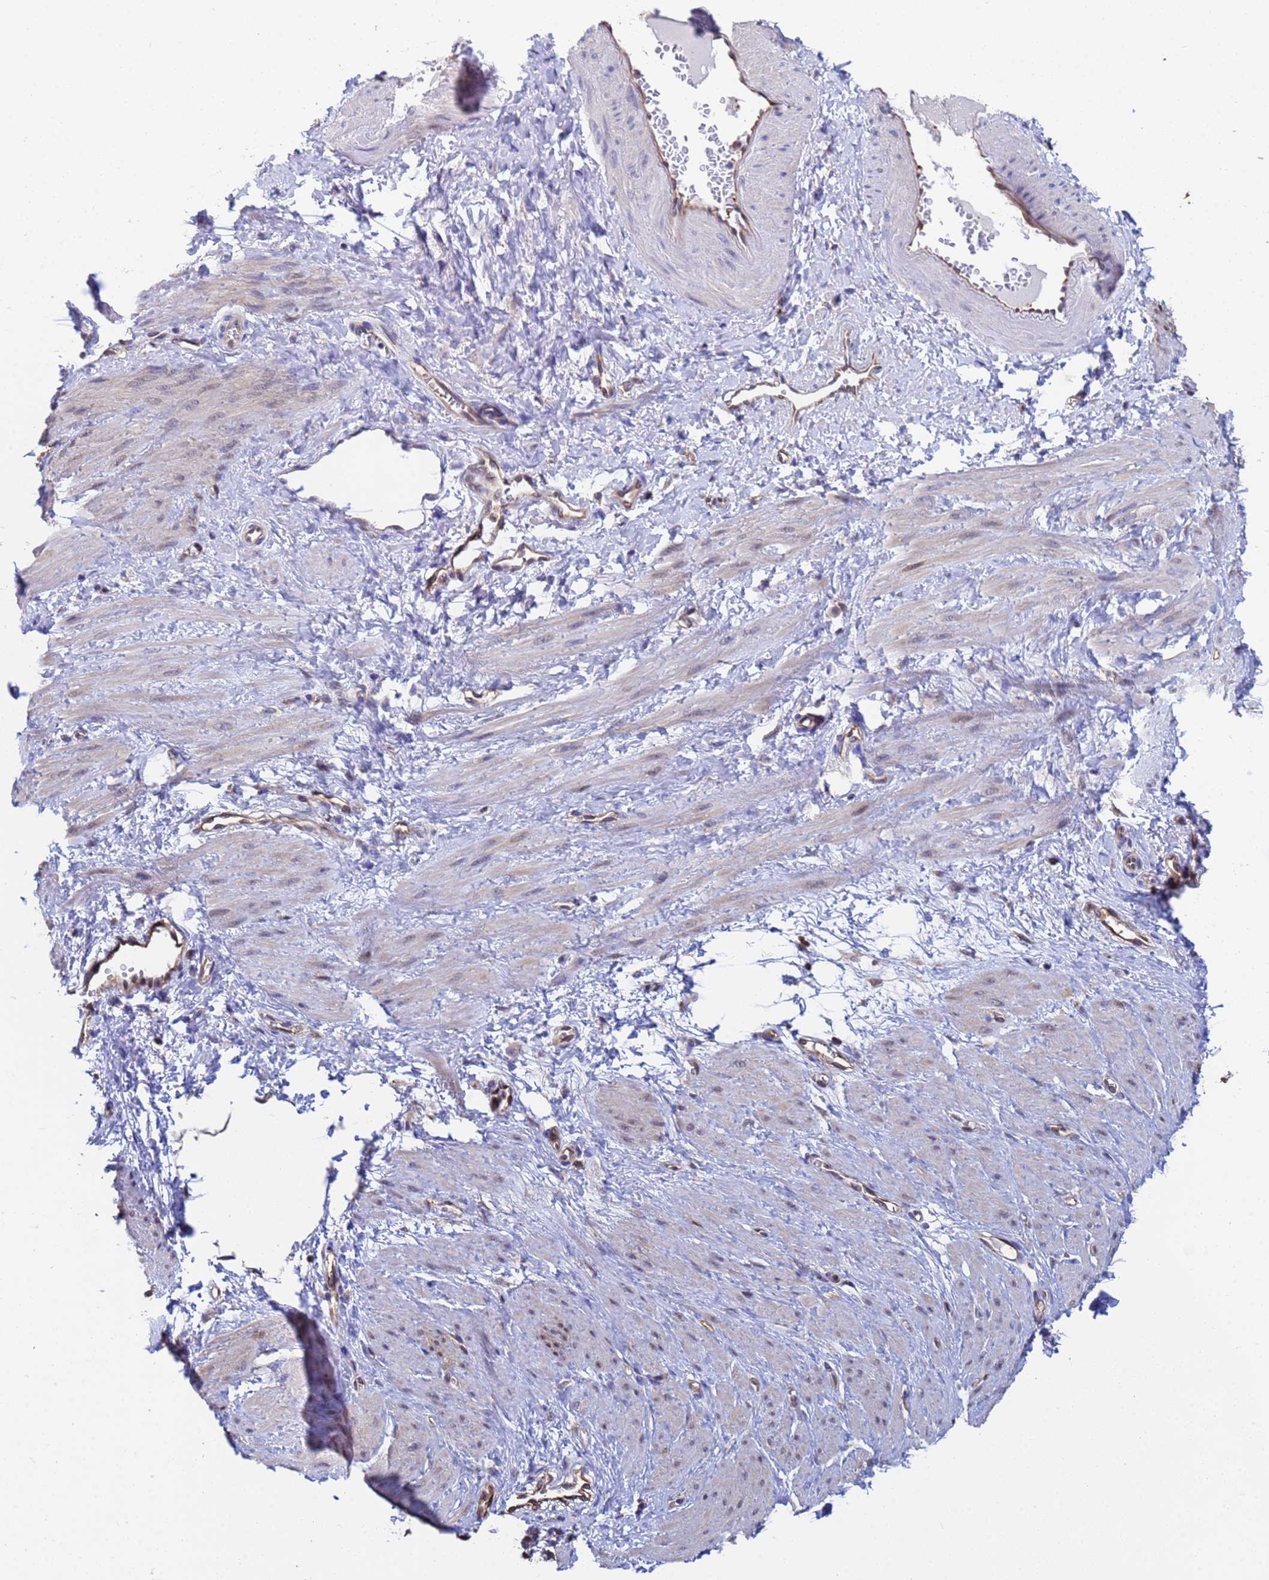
{"staining": {"intensity": "weak", "quantity": "<25%", "location": "cytoplasmic/membranous"}, "tissue": "smooth muscle", "cell_type": "Smooth muscle cells", "image_type": "normal", "snomed": [{"axis": "morphology", "description": "Normal tissue, NOS"}, {"axis": "topography", "description": "Smooth muscle"}, {"axis": "topography", "description": "Uterus"}], "caption": "Immunohistochemistry (IHC) of unremarkable smooth muscle displays no expression in smooth muscle cells.", "gene": "FAM25A", "patient": {"sex": "female", "age": 39}}